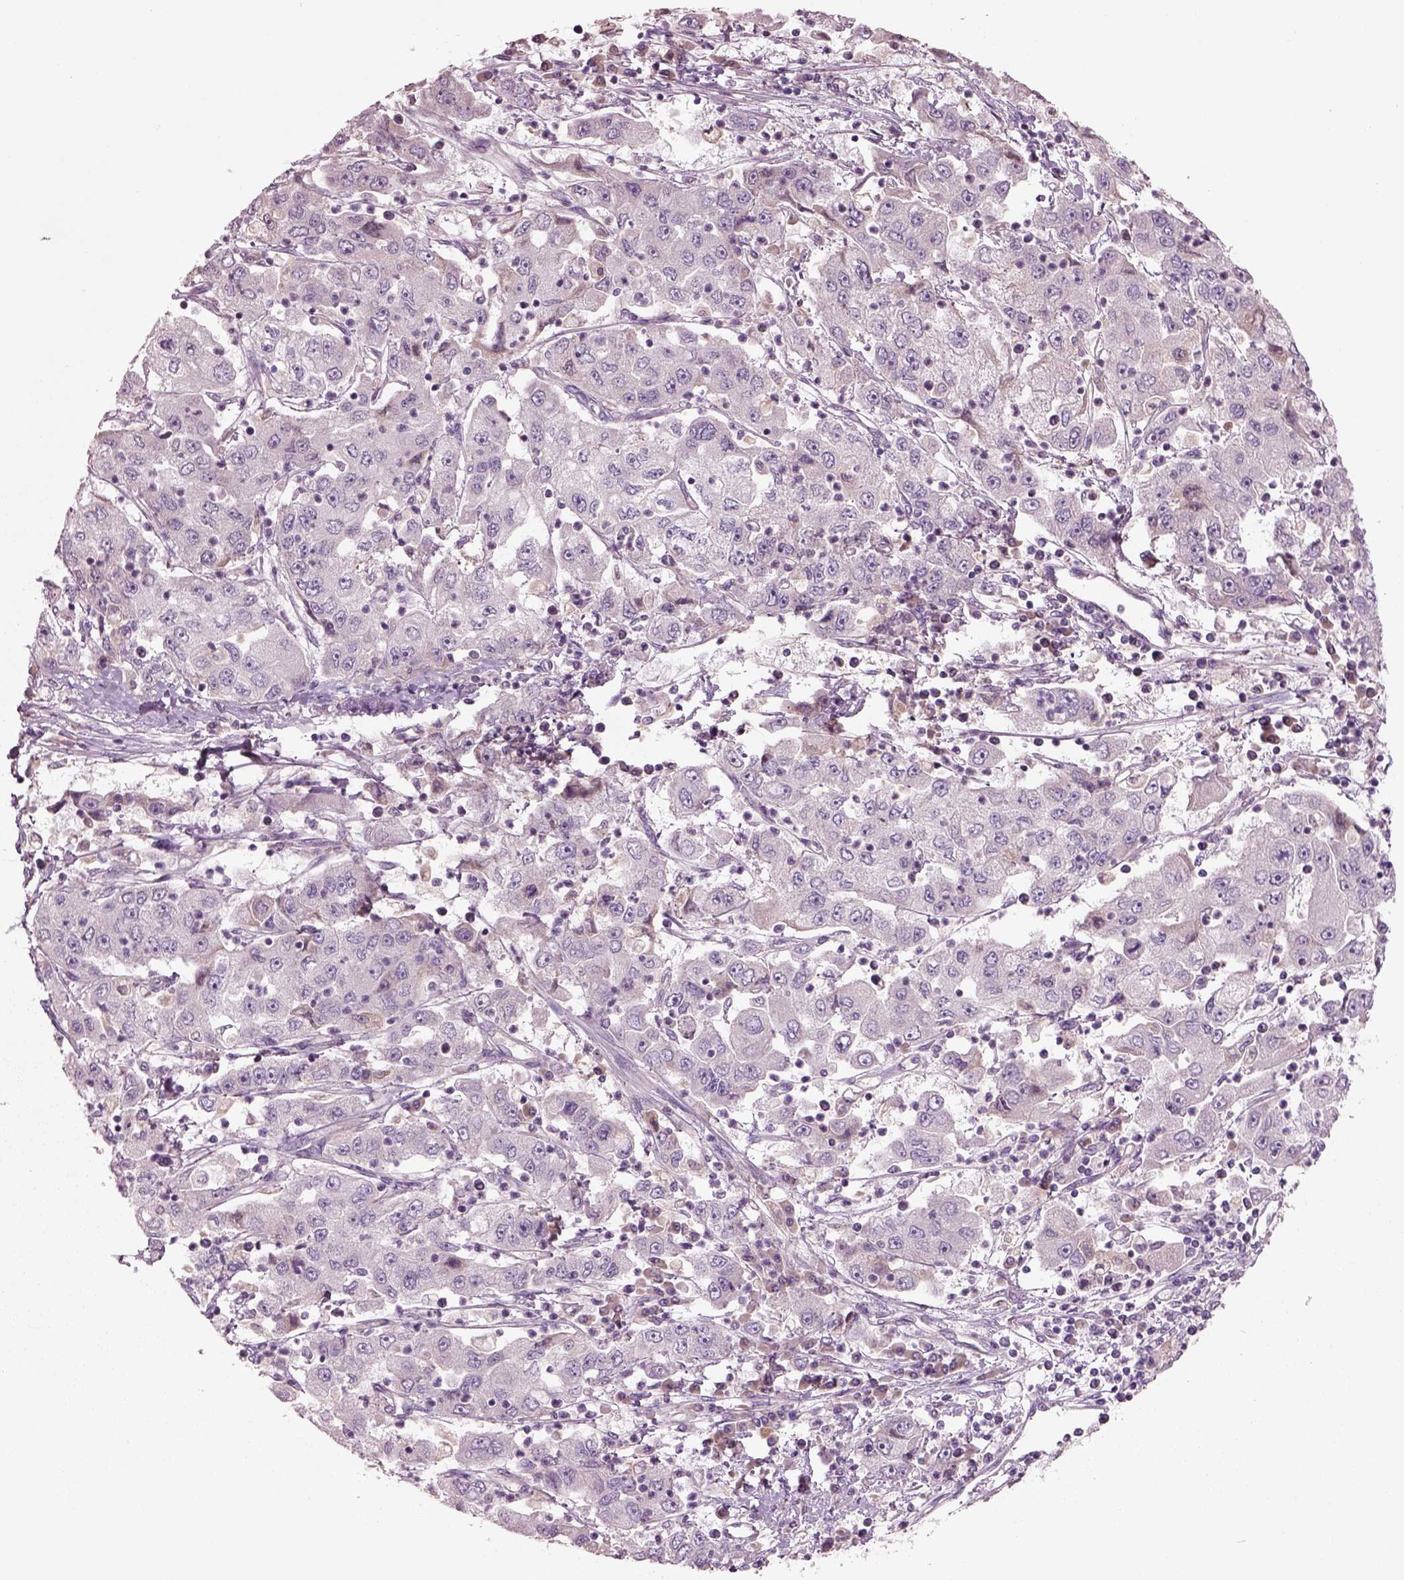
{"staining": {"intensity": "negative", "quantity": "none", "location": "none"}, "tissue": "cervical cancer", "cell_type": "Tumor cells", "image_type": "cancer", "snomed": [{"axis": "morphology", "description": "Squamous cell carcinoma, NOS"}, {"axis": "topography", "description": "Cervix"}], "caption": "The histopathology image displays no staining of tumor cells in cervical cancer (squamous cell carcinoma). (DAB immunohistochemistry (IHC), high magnification).", "gene": "DUOXA2", "patient": {"sex": "female", "age": 36}}